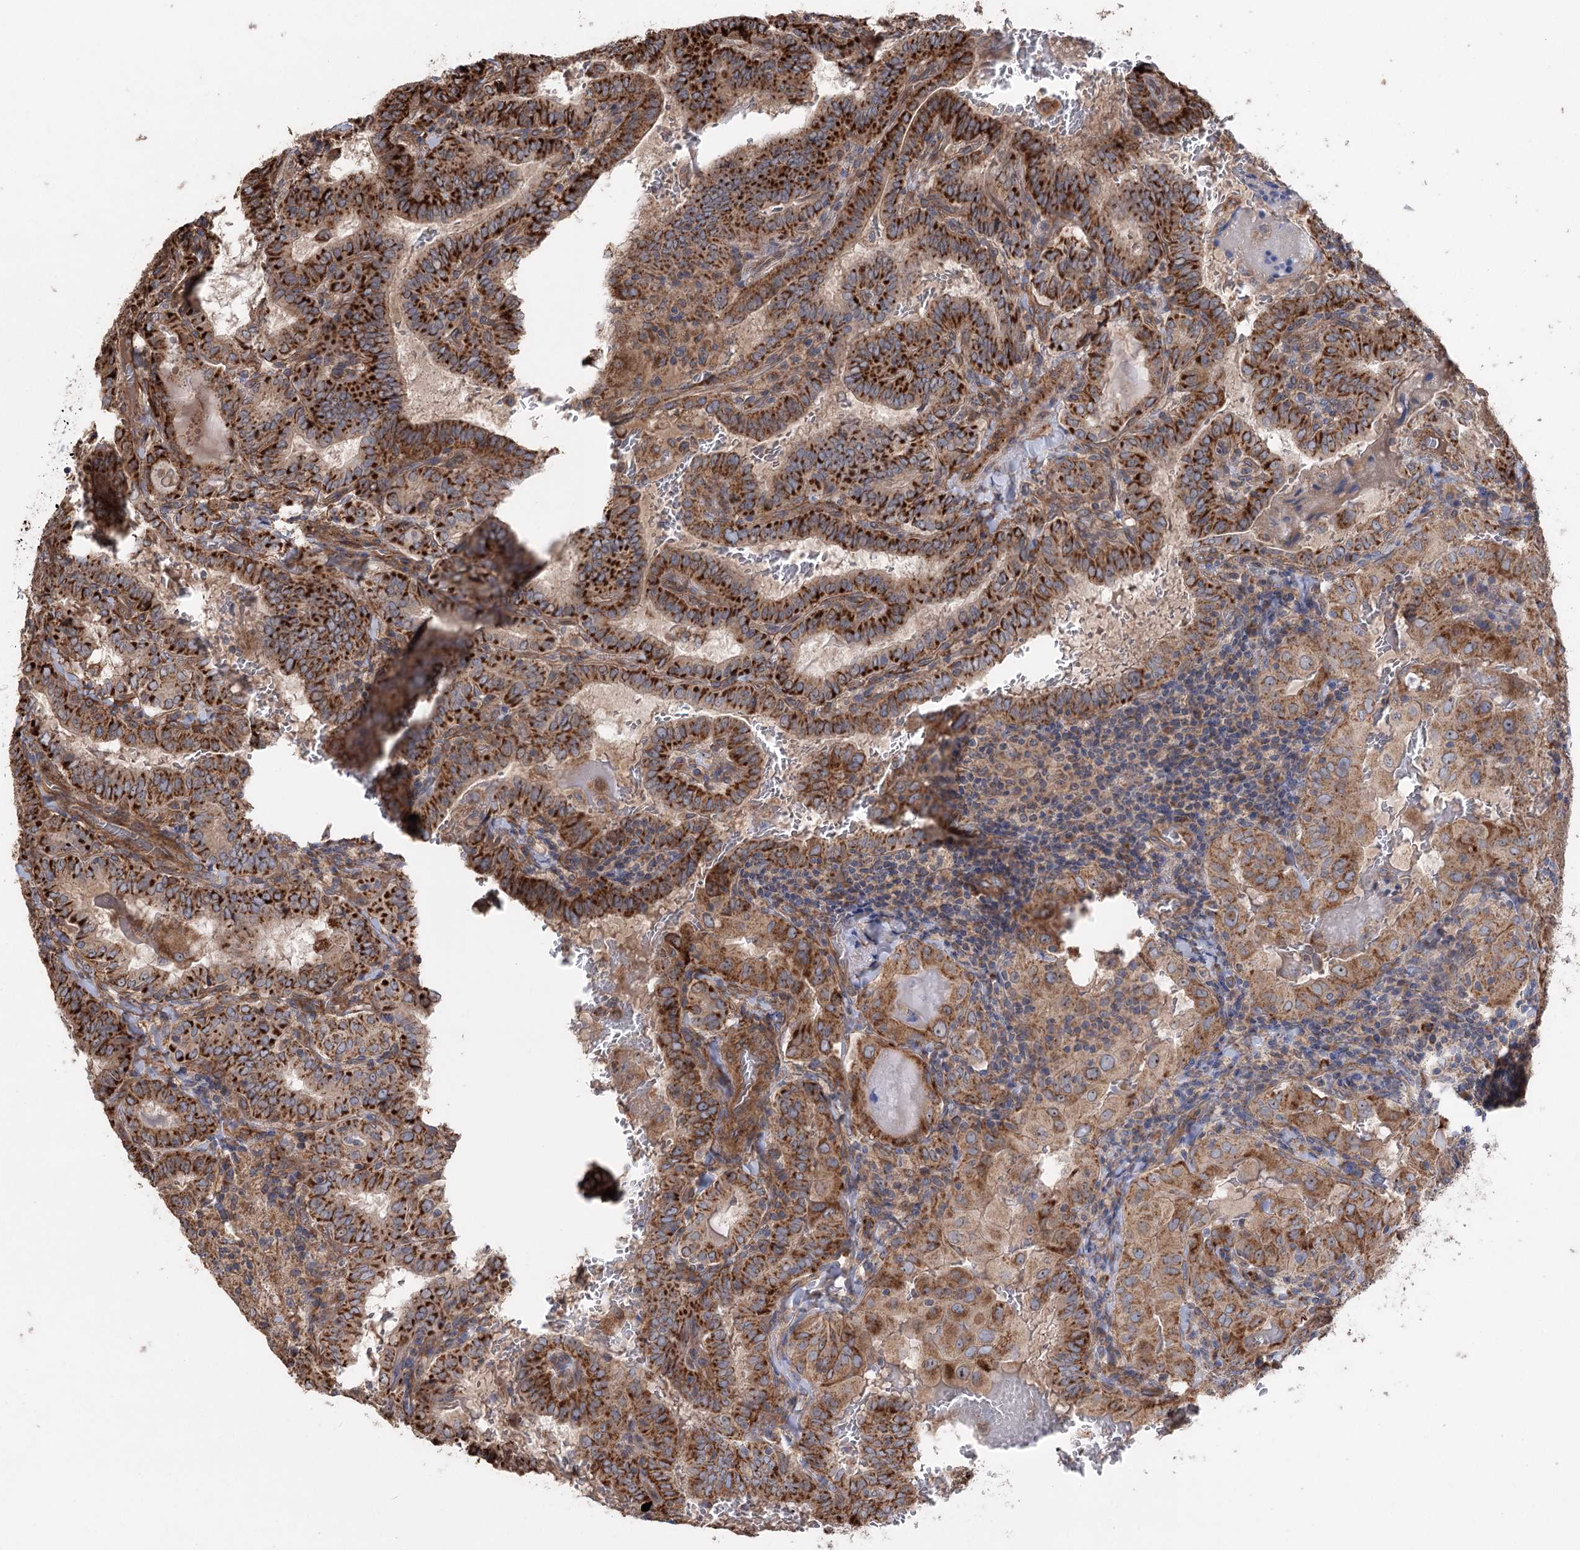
{"staining": {"intensity": "strong", "quantity": ">75%", "location": "cytoplasmic/membranous"}, "tissue": "thyroid cancer", "cell_type": "Tumor cells", "image_type": "cancer", "snomed": [{"axis": "morphology", "description": "Papillary adenocarcinoma, NOS"}, {"axis": "topography", "description": "Thyroid gland"}], "caption": "This micrograph exhibits papillary adenocarcinoma (thyroid) stained with immunohistochemistry (IHC) to label a protein in brown. The cytoplasmic/membranous of tumor cells show strong positivity for the protein. Nuclei are counter-stained blue.", "gene": "RWDD4", "patient": {"sex": "female", "age": 72}}